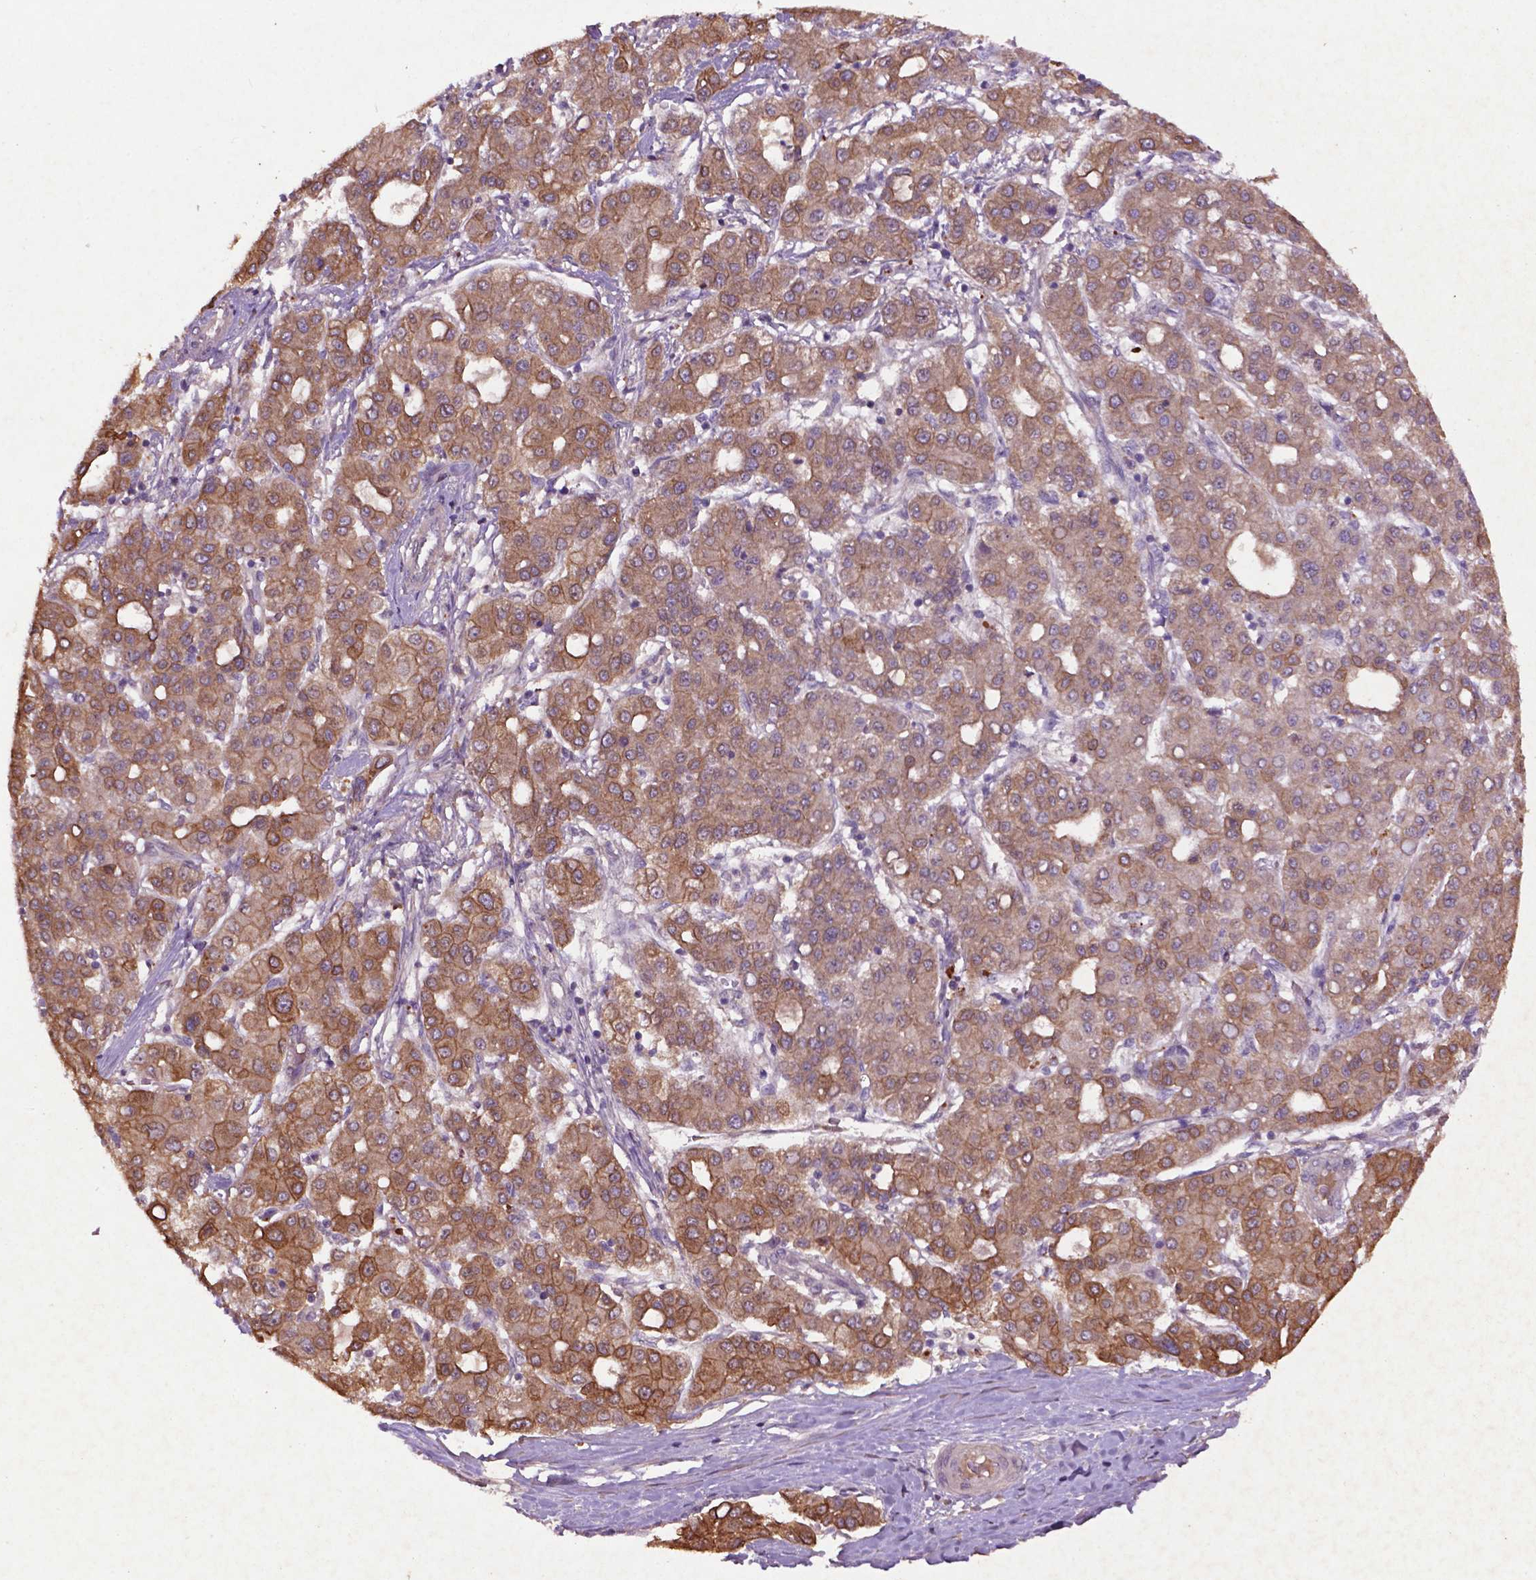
{"staining": {"intensity": "moderate", "quantity": ">75%", "location": "cytoplasmic/membranous"}, "tissue": "liver cancer", "cell_type": "Tumor cells", "image_type": "cancer", "snomed": [{"axis": "morphology", "description": "Carcinoma, Hepatocellular, NOS"}, {"axis": "topography", "description": "Liver"}], "caption": "Tumor cells demonstrate medium levels of moderate cytoplasmic/membranous staining in approximately >75% of cells in human liver cancer (hepatocellular carcinoma).", "gene": "COQ2", "patient": {"sex": "male", "age": 65}}